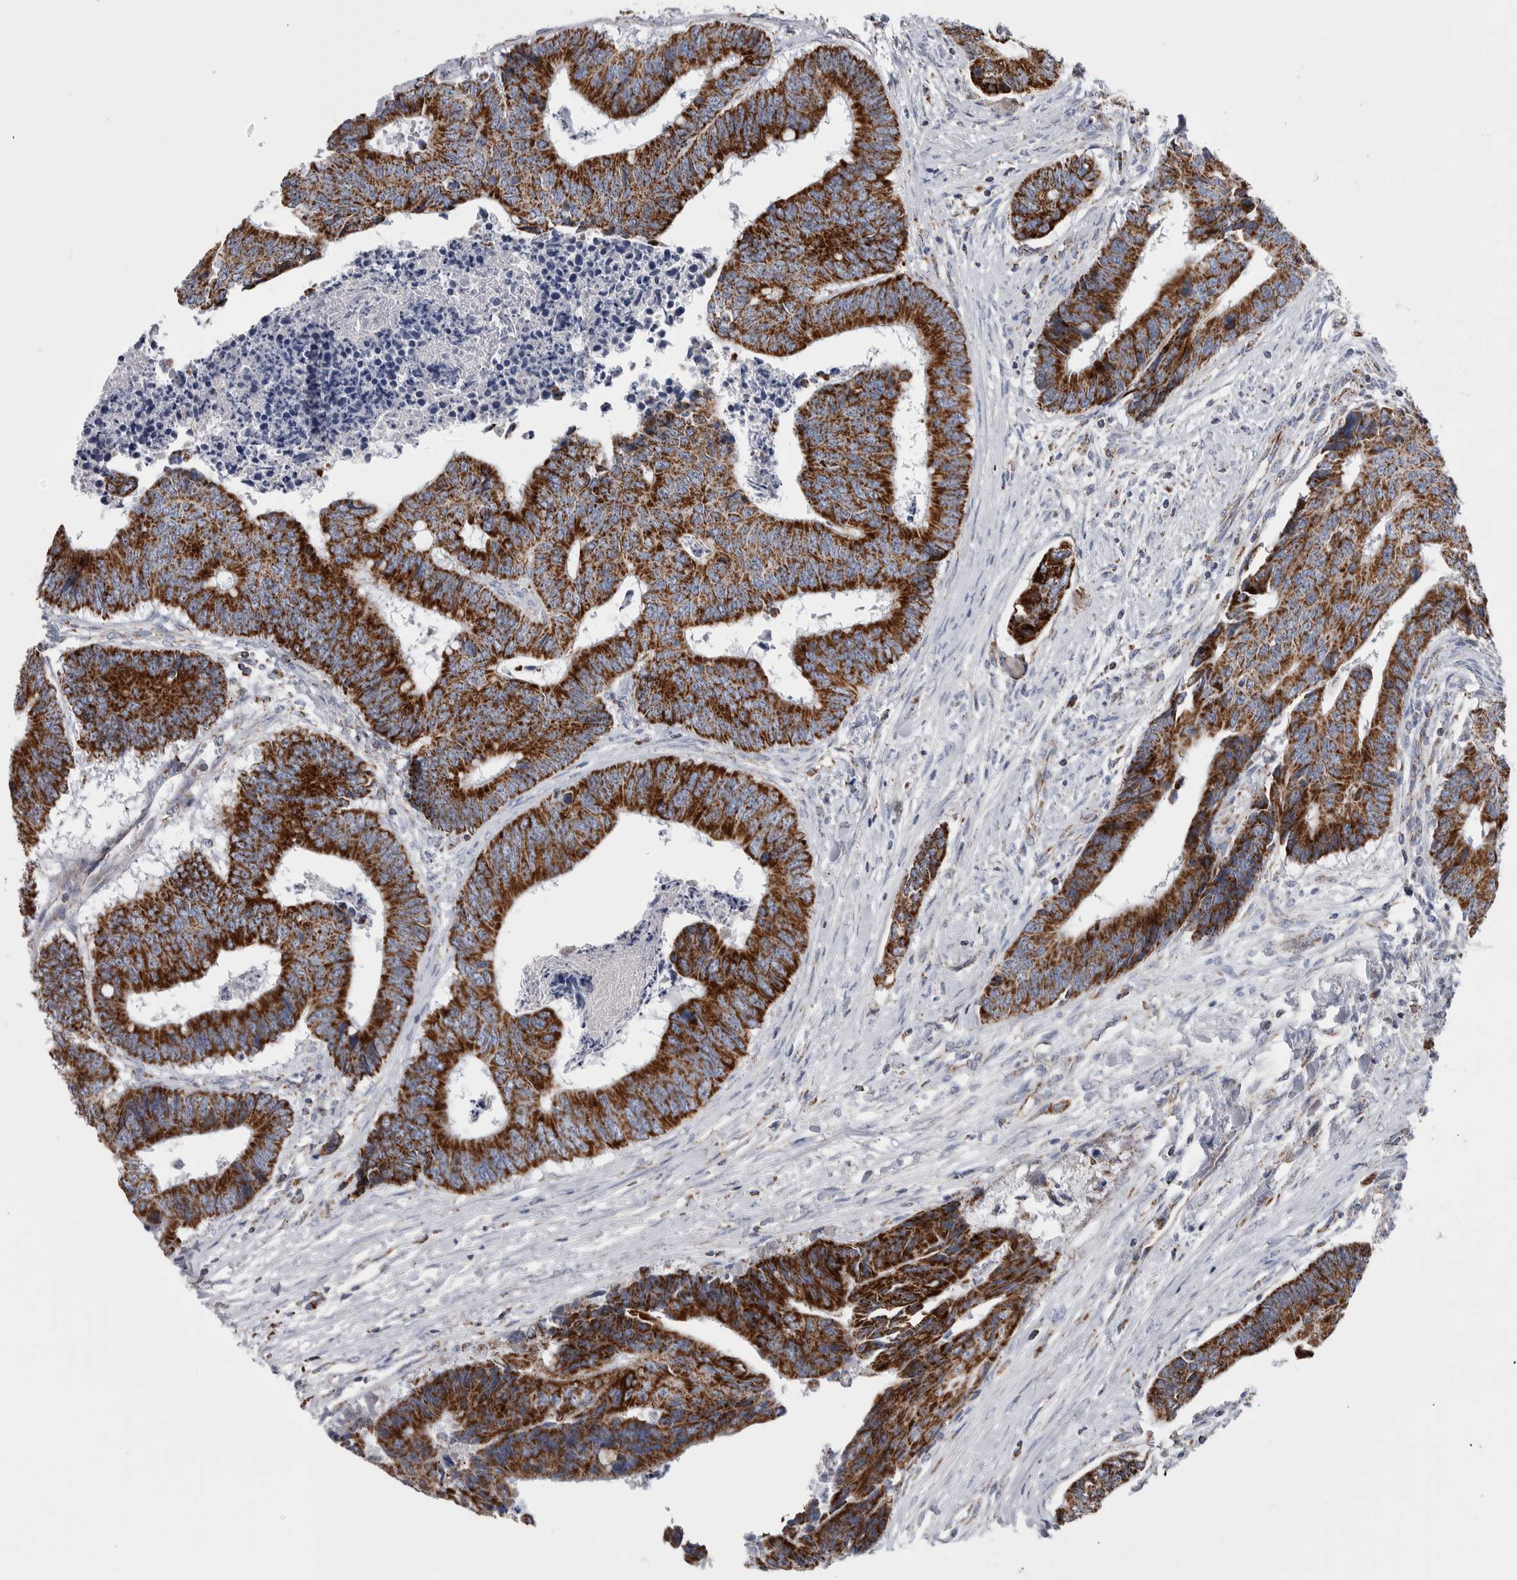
{"staining": {"intensity": "strong", "quantity": ">75%", "location": "cytoplasmic/membranous"}, "tissue": "colorectal cancer", "cell_type": "Tumor cells", "image_type": "cancer", "snomed": [{"axis": "morphology", "description": "Adenocarcinoma, NOS"}, {"axis": "topography", "description": "Rectum"}], "caption": "Strong cytoplasmic/membranous staining is seen in about >75% of tumor cells in colorectal adenocarcinoma. (Brightfield microscopy of DAB IHC at high magnification).", "gene": "ETFA", "patient": {"sex": "male", "age": 84}}